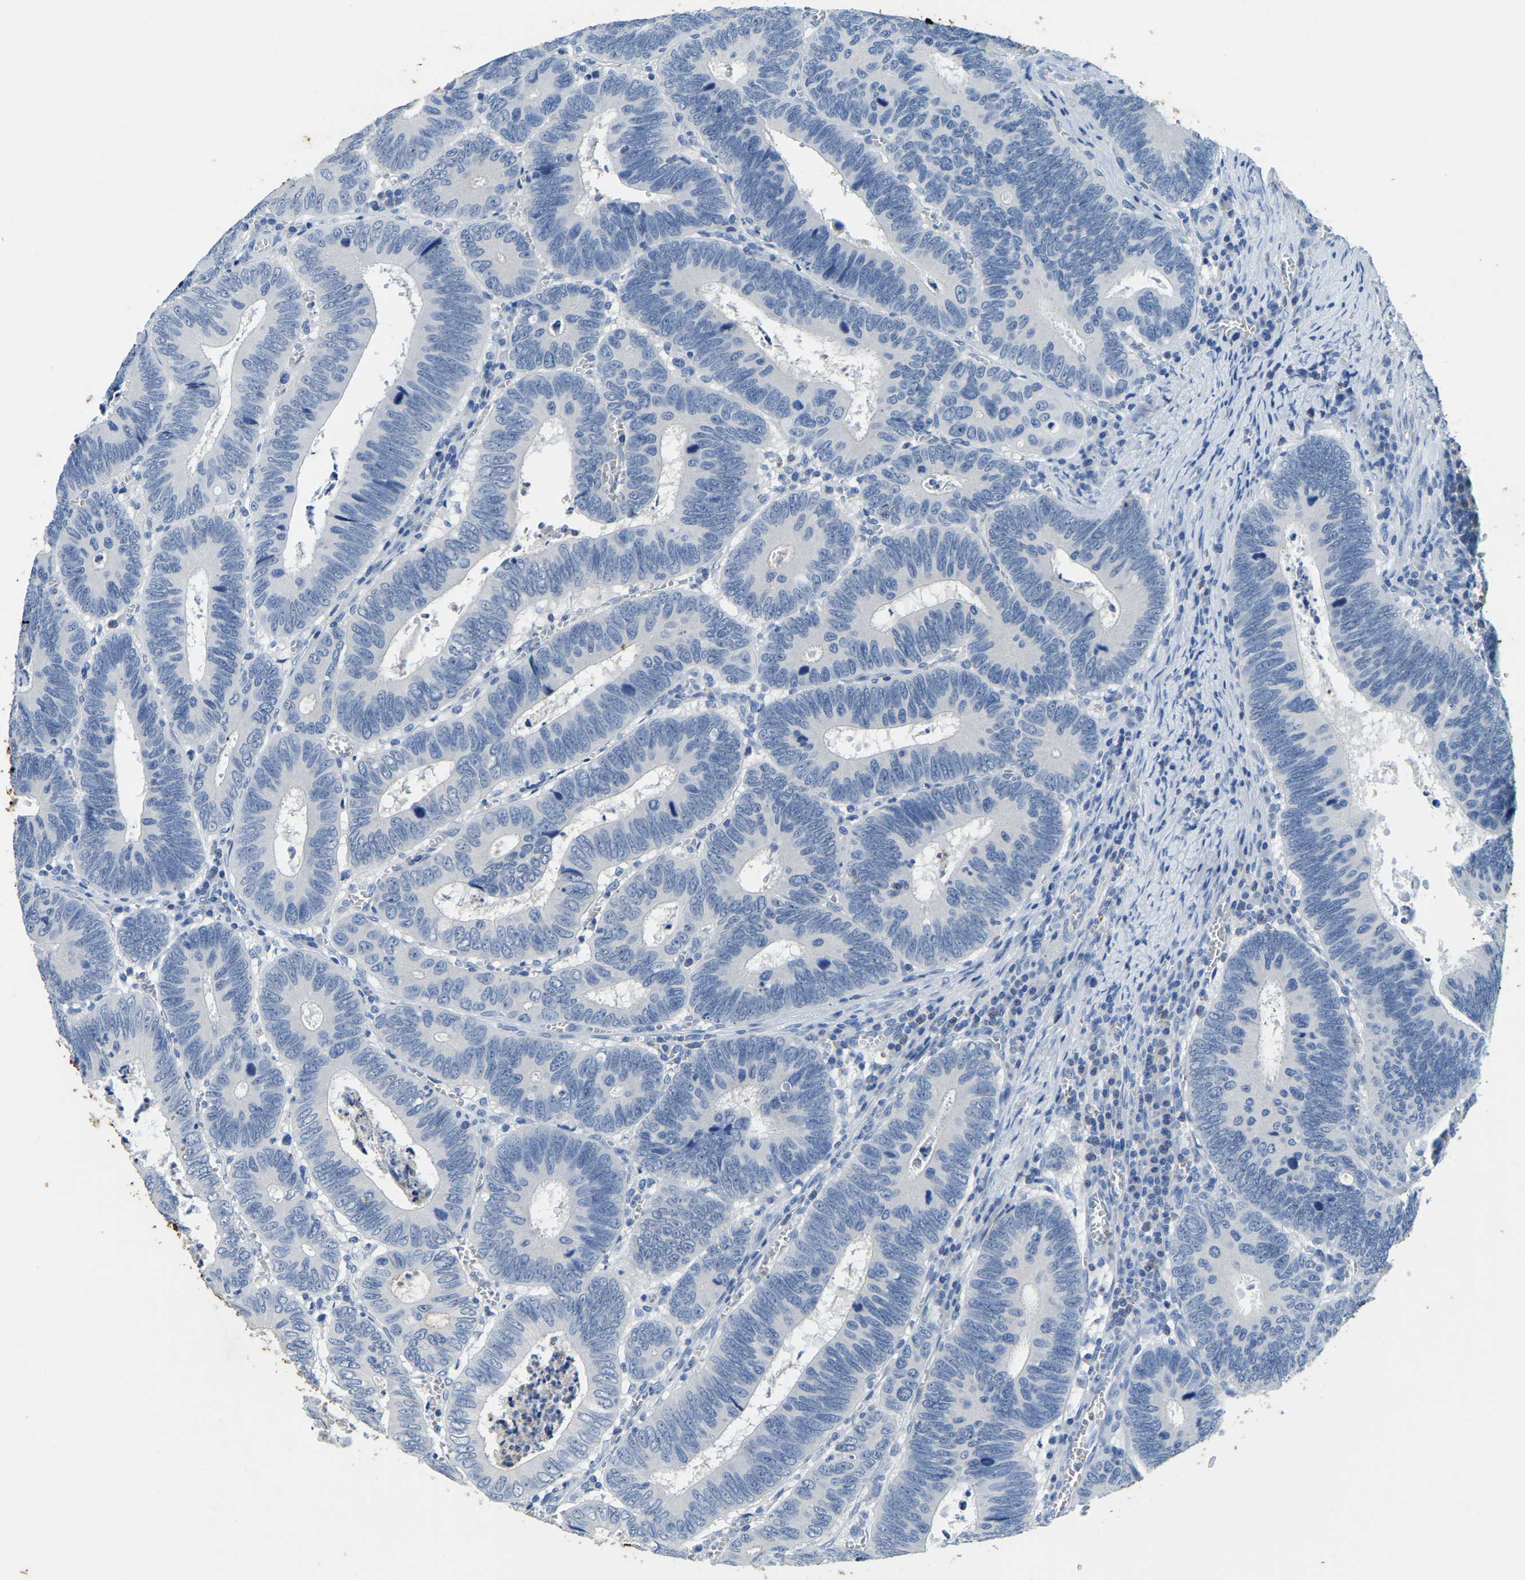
{"staining": {"intensity": "negative", "quantity": "none", "location": "none"}, "tissue": "colorectal cancer", "cell_type": "Tumor cells", "image_type": "cancer", "snomed": [{"axis": "morphology", "description": "Inflammation, NOS"}, {"axis": "morphology", "description": "Adenocarcinoma, NOS"}, {"axis": "topography", "description": "Colon"}], "caption": "An image of human colorectal cancer (adenocarcinoma) is negative for staining in tumor cells.", "gene": "UBN2", "patient": {"sex": "male", "age": 72}}